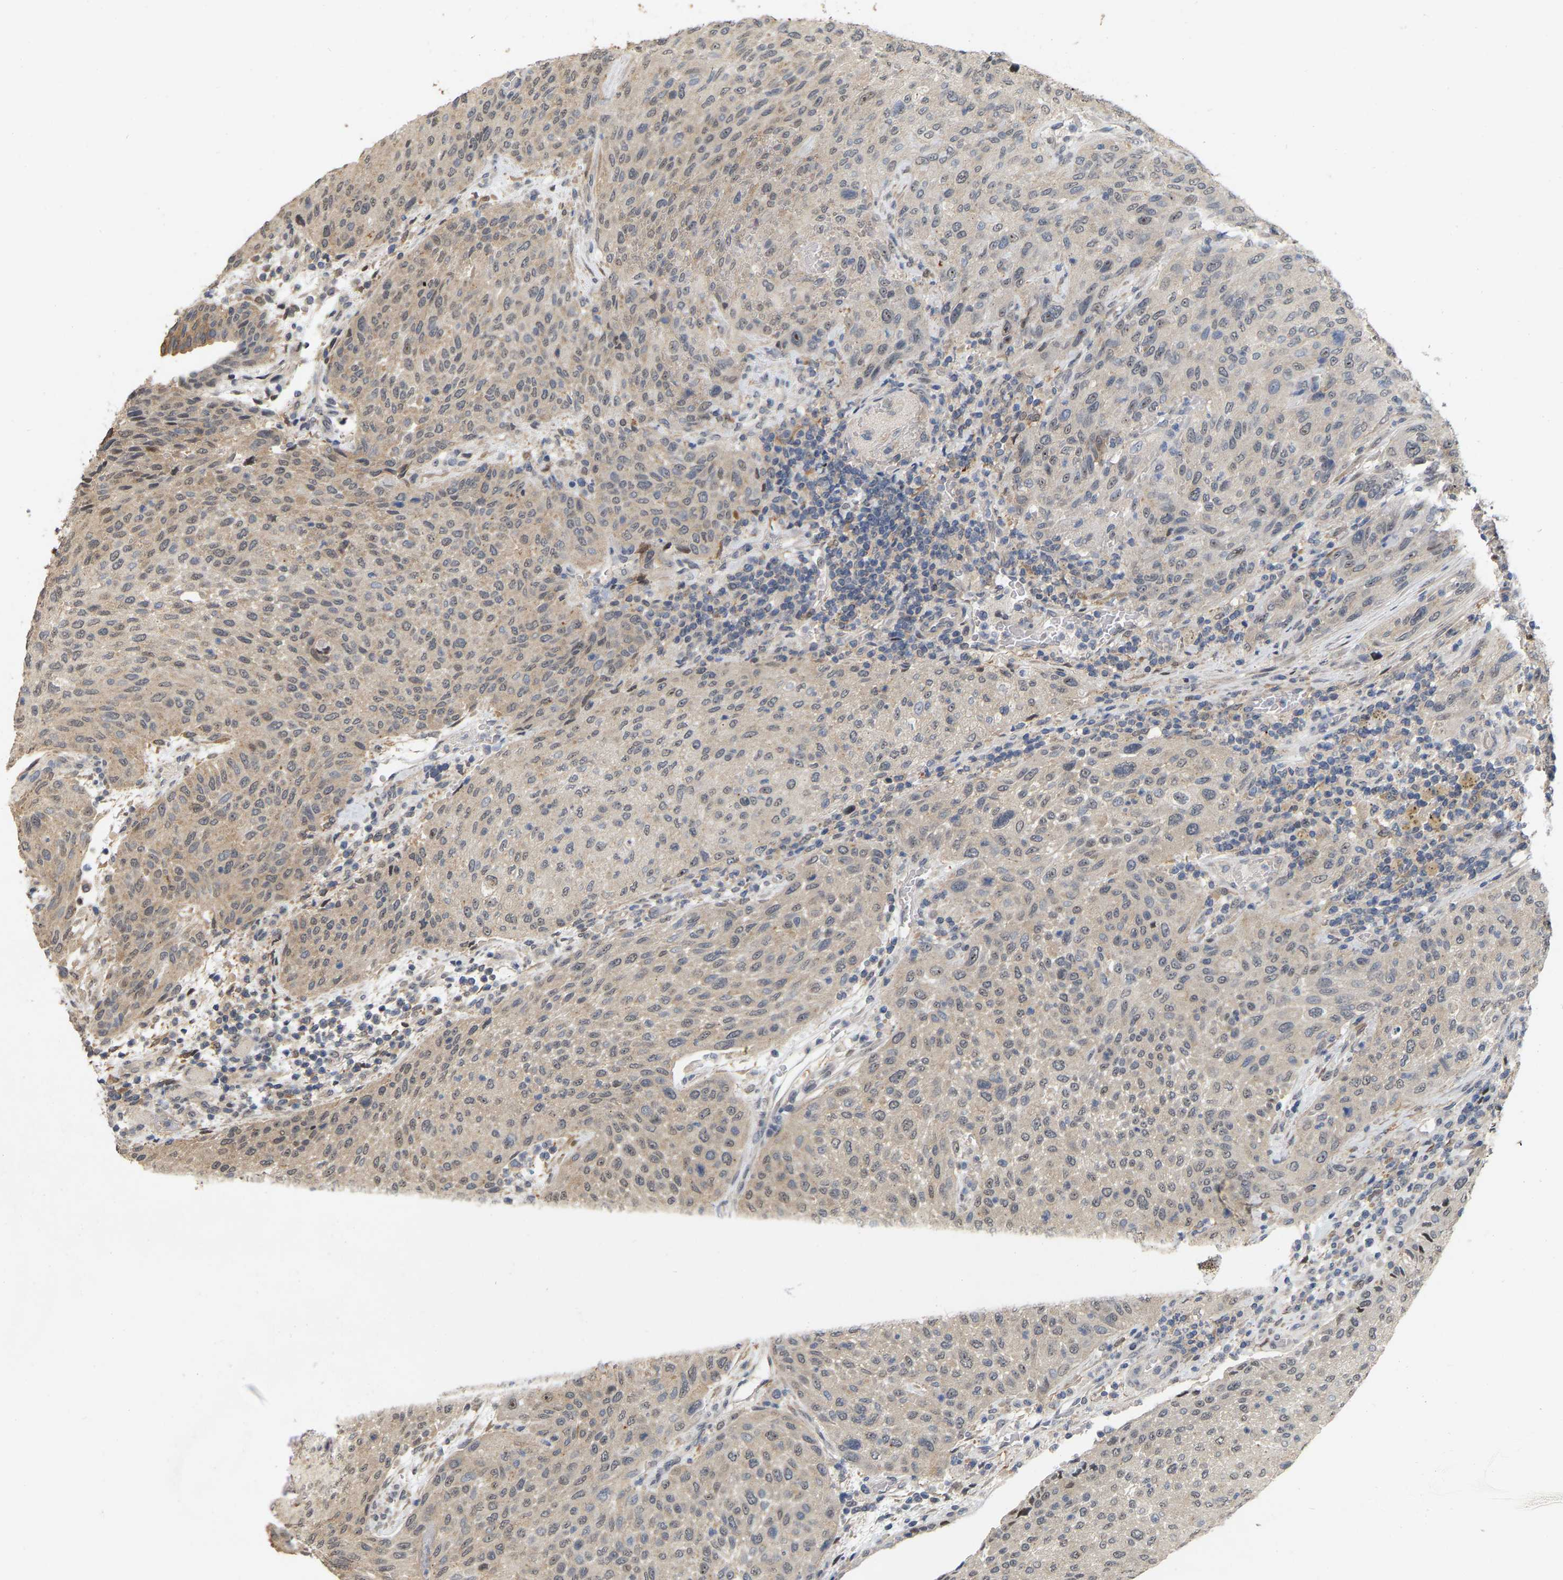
{"staining": {"intensity": "weak", "quantity": "25%-75%", "location": "cytoplasmic/membranous,nuclear"}, "tissue": "urothelial cancer", "cell_type": "Tumor cells", "image_type": "cancer", "snomed": [{"axis": "morphology", "description": "Urothelial carcinoma, Low grade"}, {"axis": "morphology", "description": "Urothelial carcinoma, High grade"}, {"axis": "topography", "description": "Urinary bladder"}], "caption": "Urothelial carcinoma (high-grade) stained with DAB immunohistochemistry reveals low levels of weak cytoplasmic/membranous and nuclear expression in about 25%-75% of tumor cells.", "gene": "RUVBL1", "patient": {"sex": "male", "age": 35}}